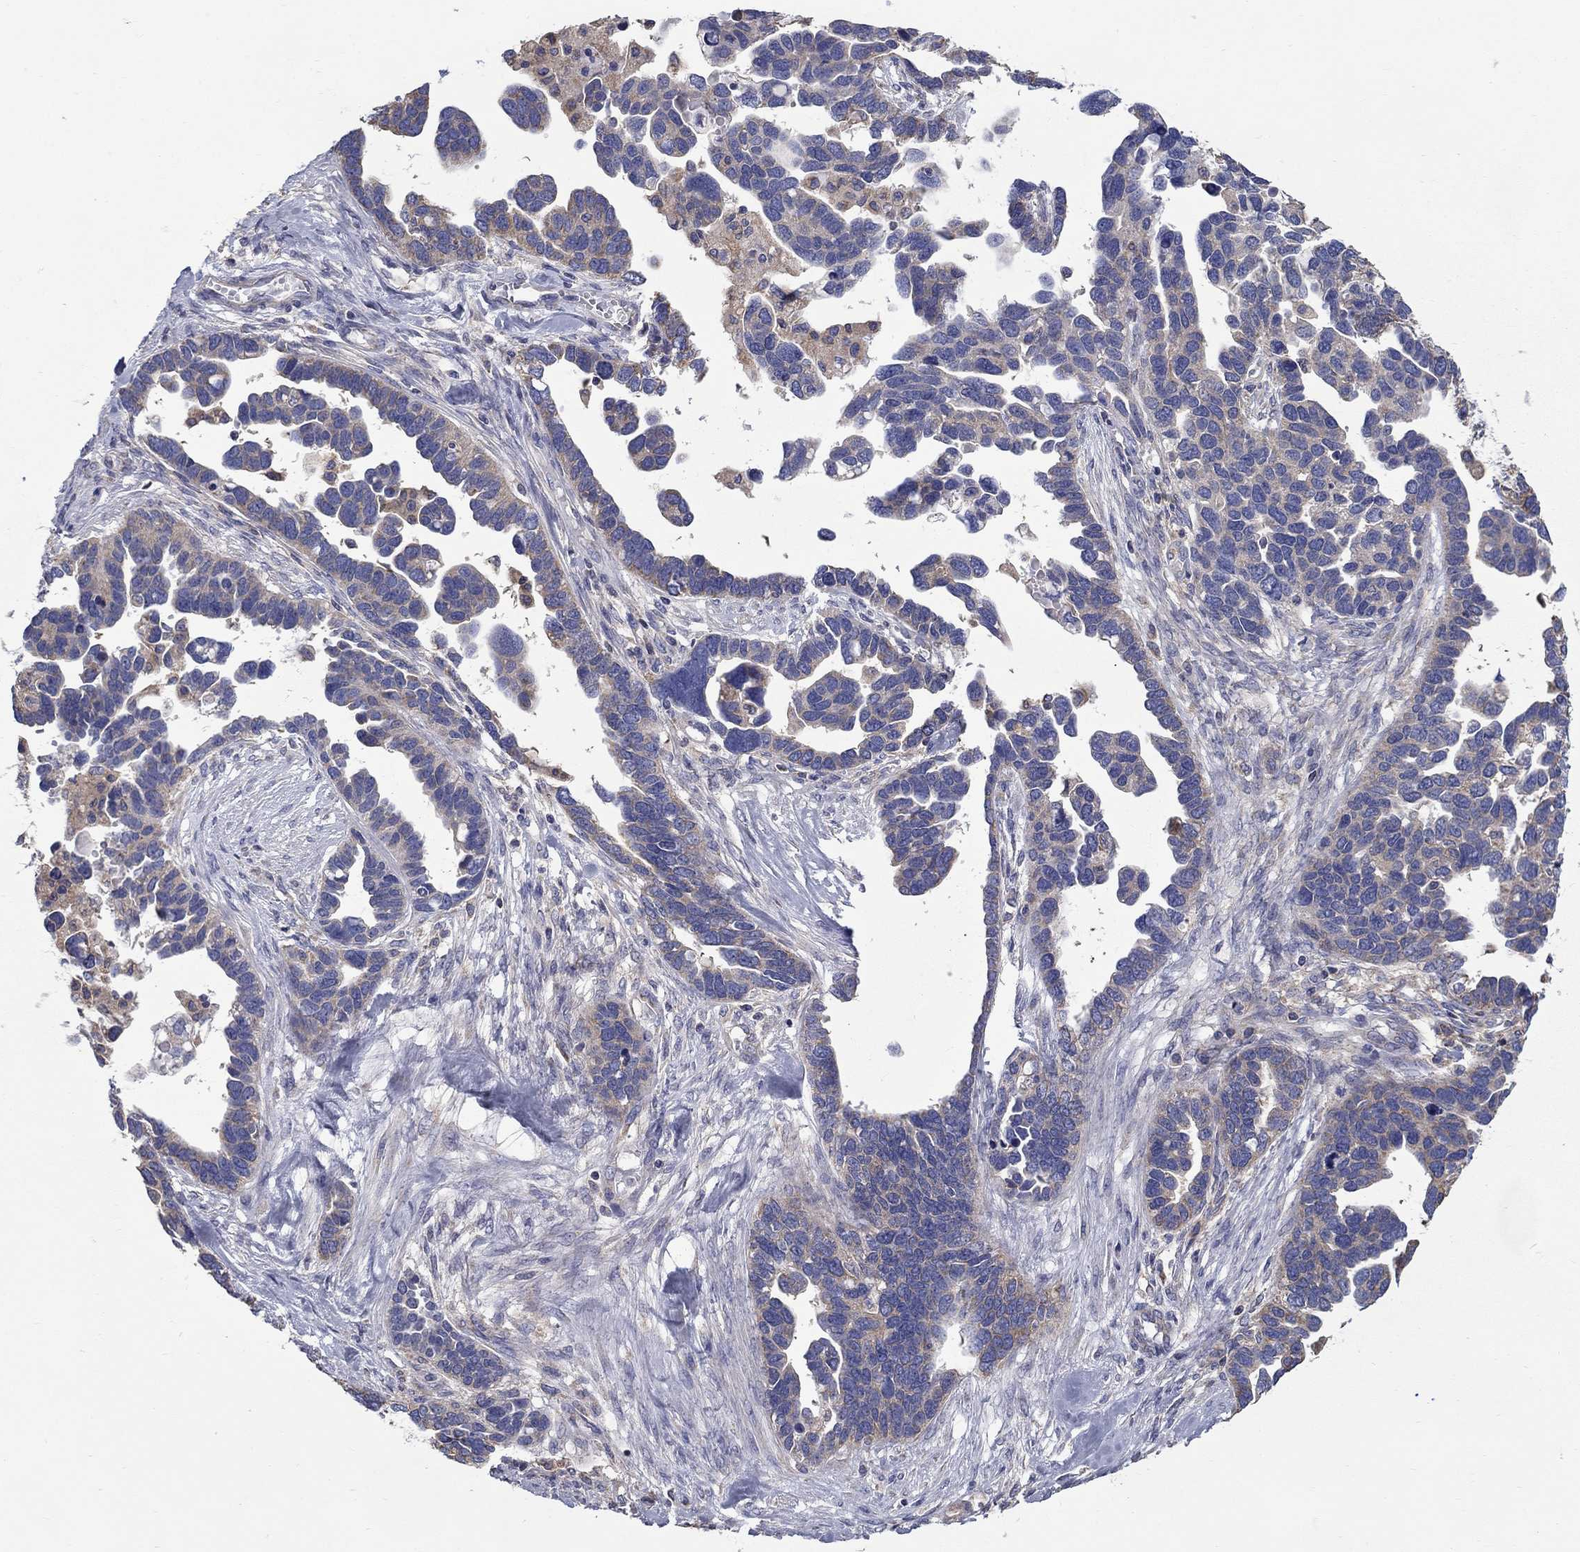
{"staining": {"intensity": "weak", "quantity": "<25%", "location": "cytoplasmic/membranous"}, "tissue": "ovarian cancer", "cell_type": "Tumor cells", "image_type": "cancer", "snomed": [{"axis": "morphology", "description": "Cystadenocarcinoma, serous, NOS"}, {"axis": "topography", "description": "Ovary"}], "caption": "This photomicrograph is of ovarian serous cystadenocarcinoma stained with immunohistochemistry to label a protein in brown with the nuclei are counter-stained blue. There is no positivity in tumor cells.", "gene": "NME5", "patient": {"sex": "female", "age": 54}}